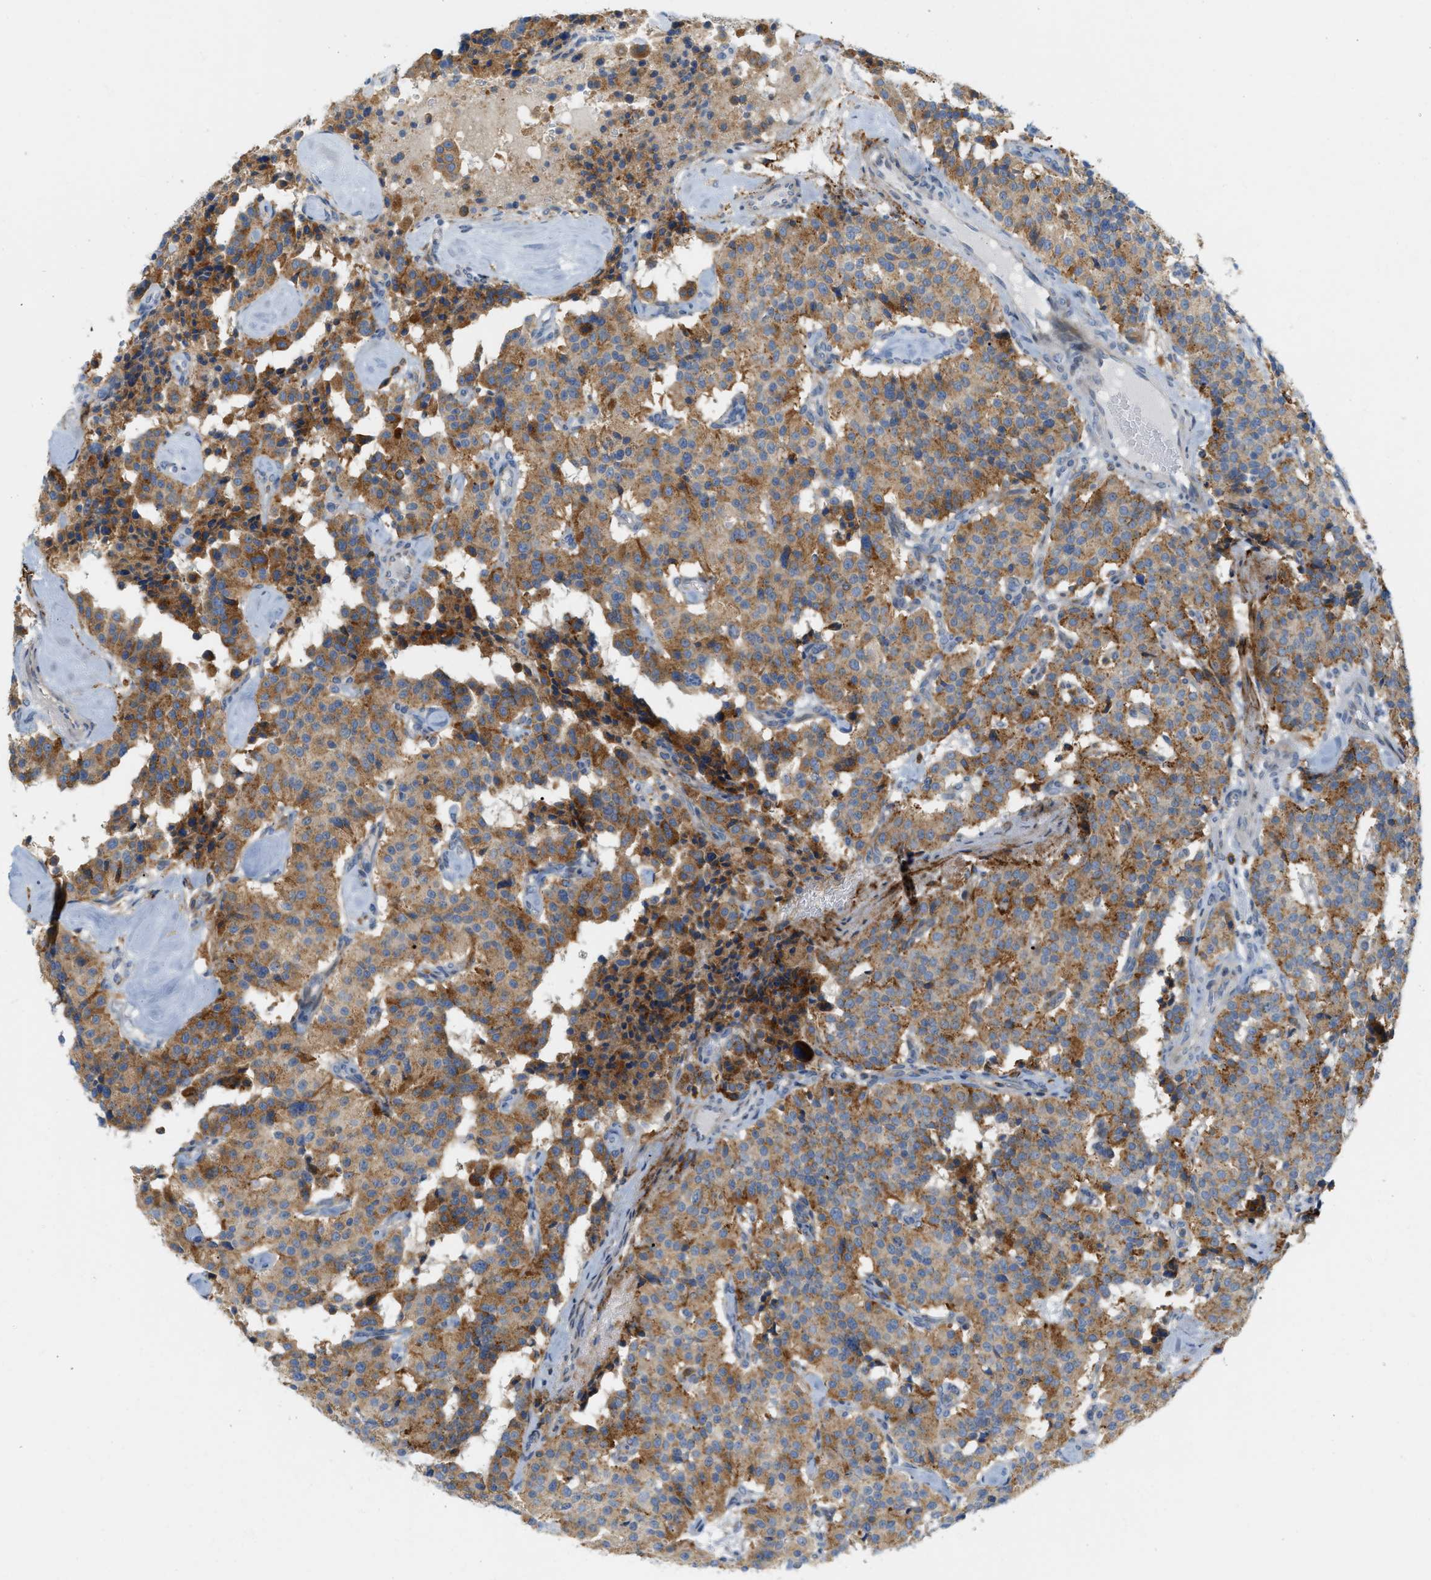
{"staining": {"intensity": "moderate", "quantity": ">75%", "location": "cytoplasmic/membranous"}, "tissue": "carcinoid", "cell_type": "Tumor cells", "image_type": "cancer", "snomed": [{"axis": "morphology", "description": "Carcinoid, malignant, NOS"}, {"axis": "topography", "description": "Lung"}], "caption": "IHC (DAB (3,3'-diaminobenzidine)) staining of human carcinoid demonstrates moderate cytoplasmic/membranous protein expression in about >75% of tumor cells. (DAB = brown stain, brightfield microscopy at high magnification).", "gene": "LMBRD1", "patient": {"sex": "male", "age": 30}}